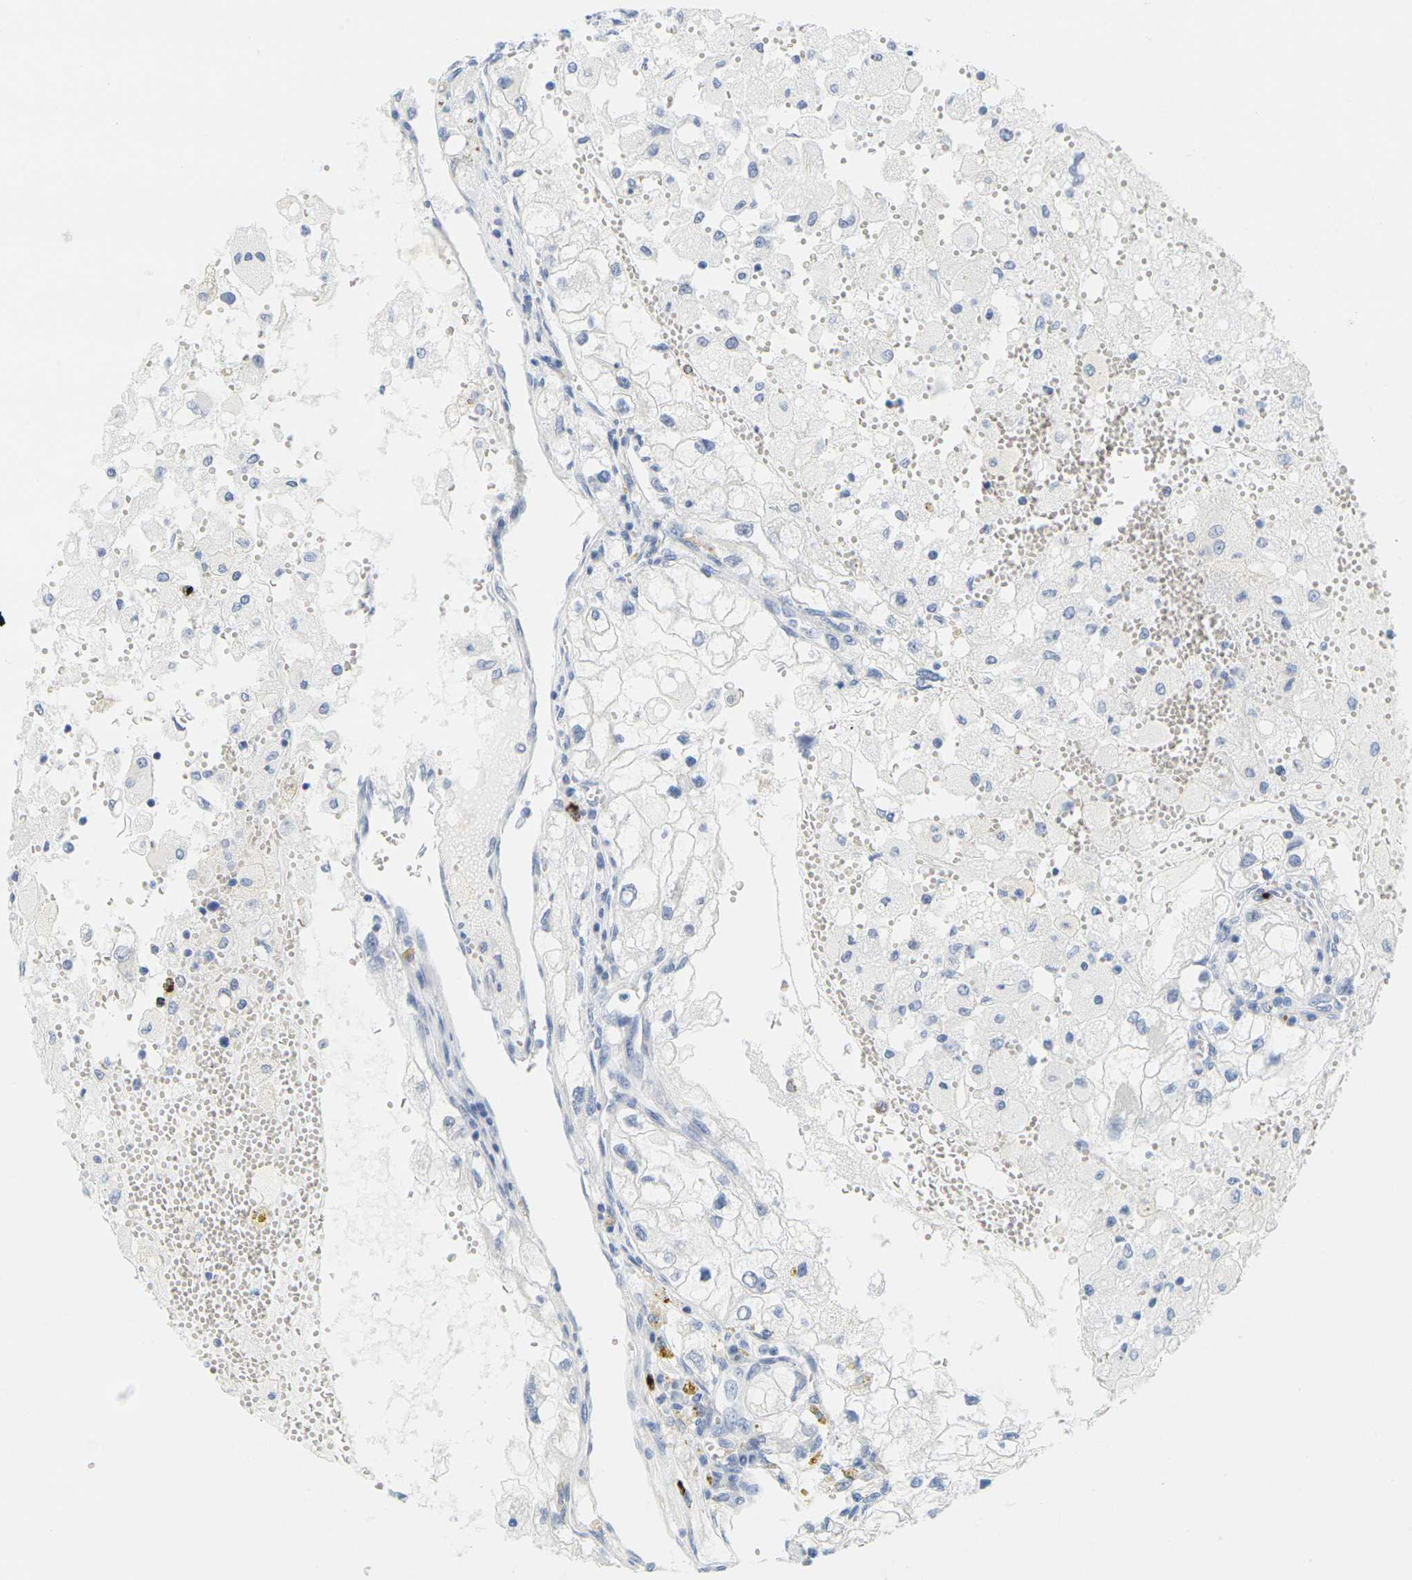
{"staining": {"intensity": "negative", "quantity": "none", "location": "none"}, "tissue": "renal cancer", "cell_type": "Tumor cells", "image_type": "cancer", "snomed": [{"axis": "morphology", "description": "Adenocarcinoma, NOS"}, {"axis": "topography", "description": "Kidney"}], "caption": "This is an immunohistochemistry photomicrograph of human adenocarcinoma (renal). There is no positivity in tumor cells.", "gene": "HLA-DOB", "patient": {"sex": "female", "age": 70}}